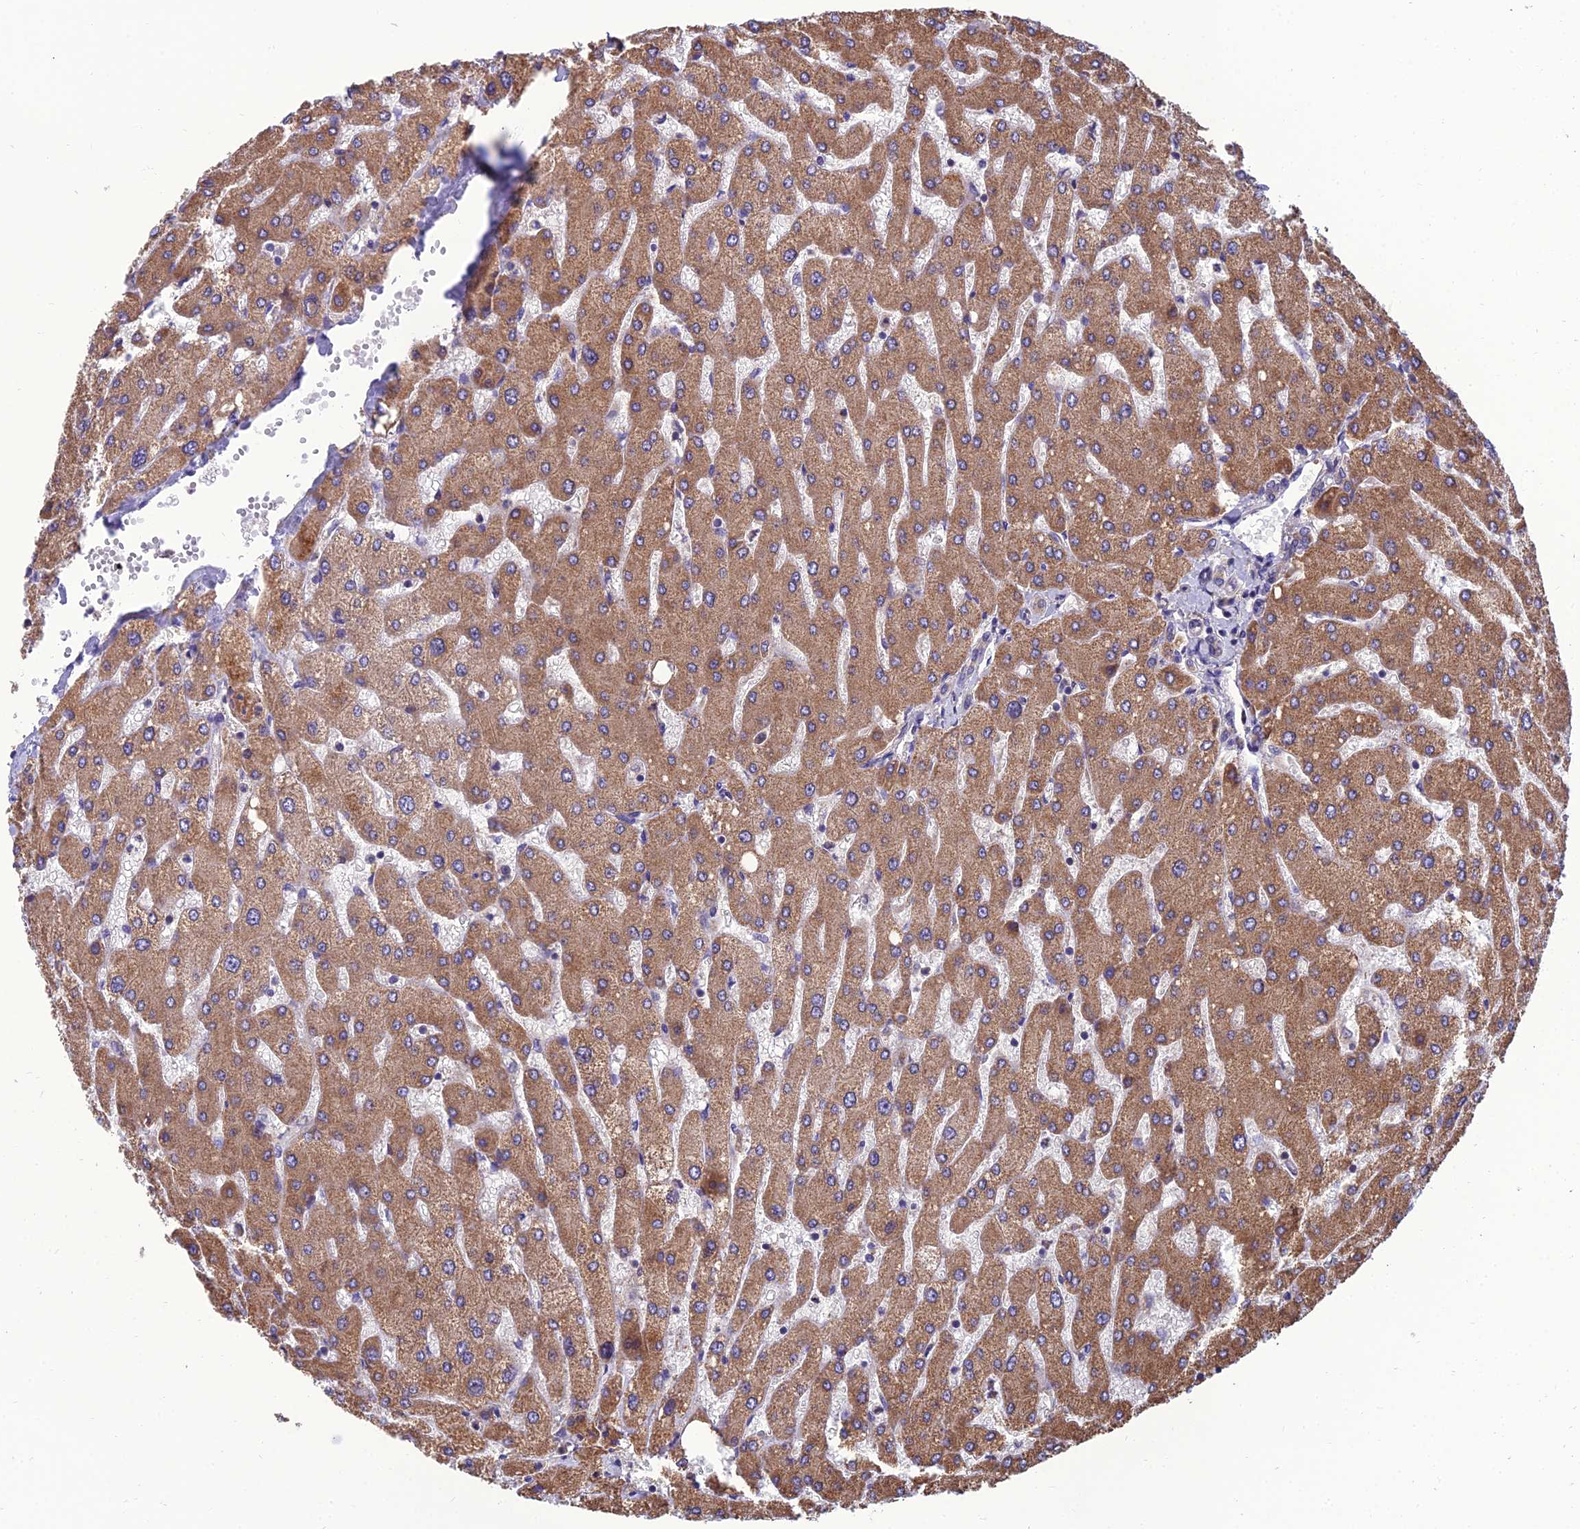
{"staining": {"intensity": "negative", "quantity": "none", "location": "none"}, "tissue": "liver", "cell_type": "Cholangiocytes", "image_type": "normal", "snomed": [{"axis": "morphology", "description": "Normal tissue, NOS"}, {"axis": "topography", "description": "Liver"}], "caption": "Immunohistochemical staining of benign human liver shows no significant expression in cholangiocytes.", "gene": "UMAD1", "patient": {"sex": "male", "age": 55}}